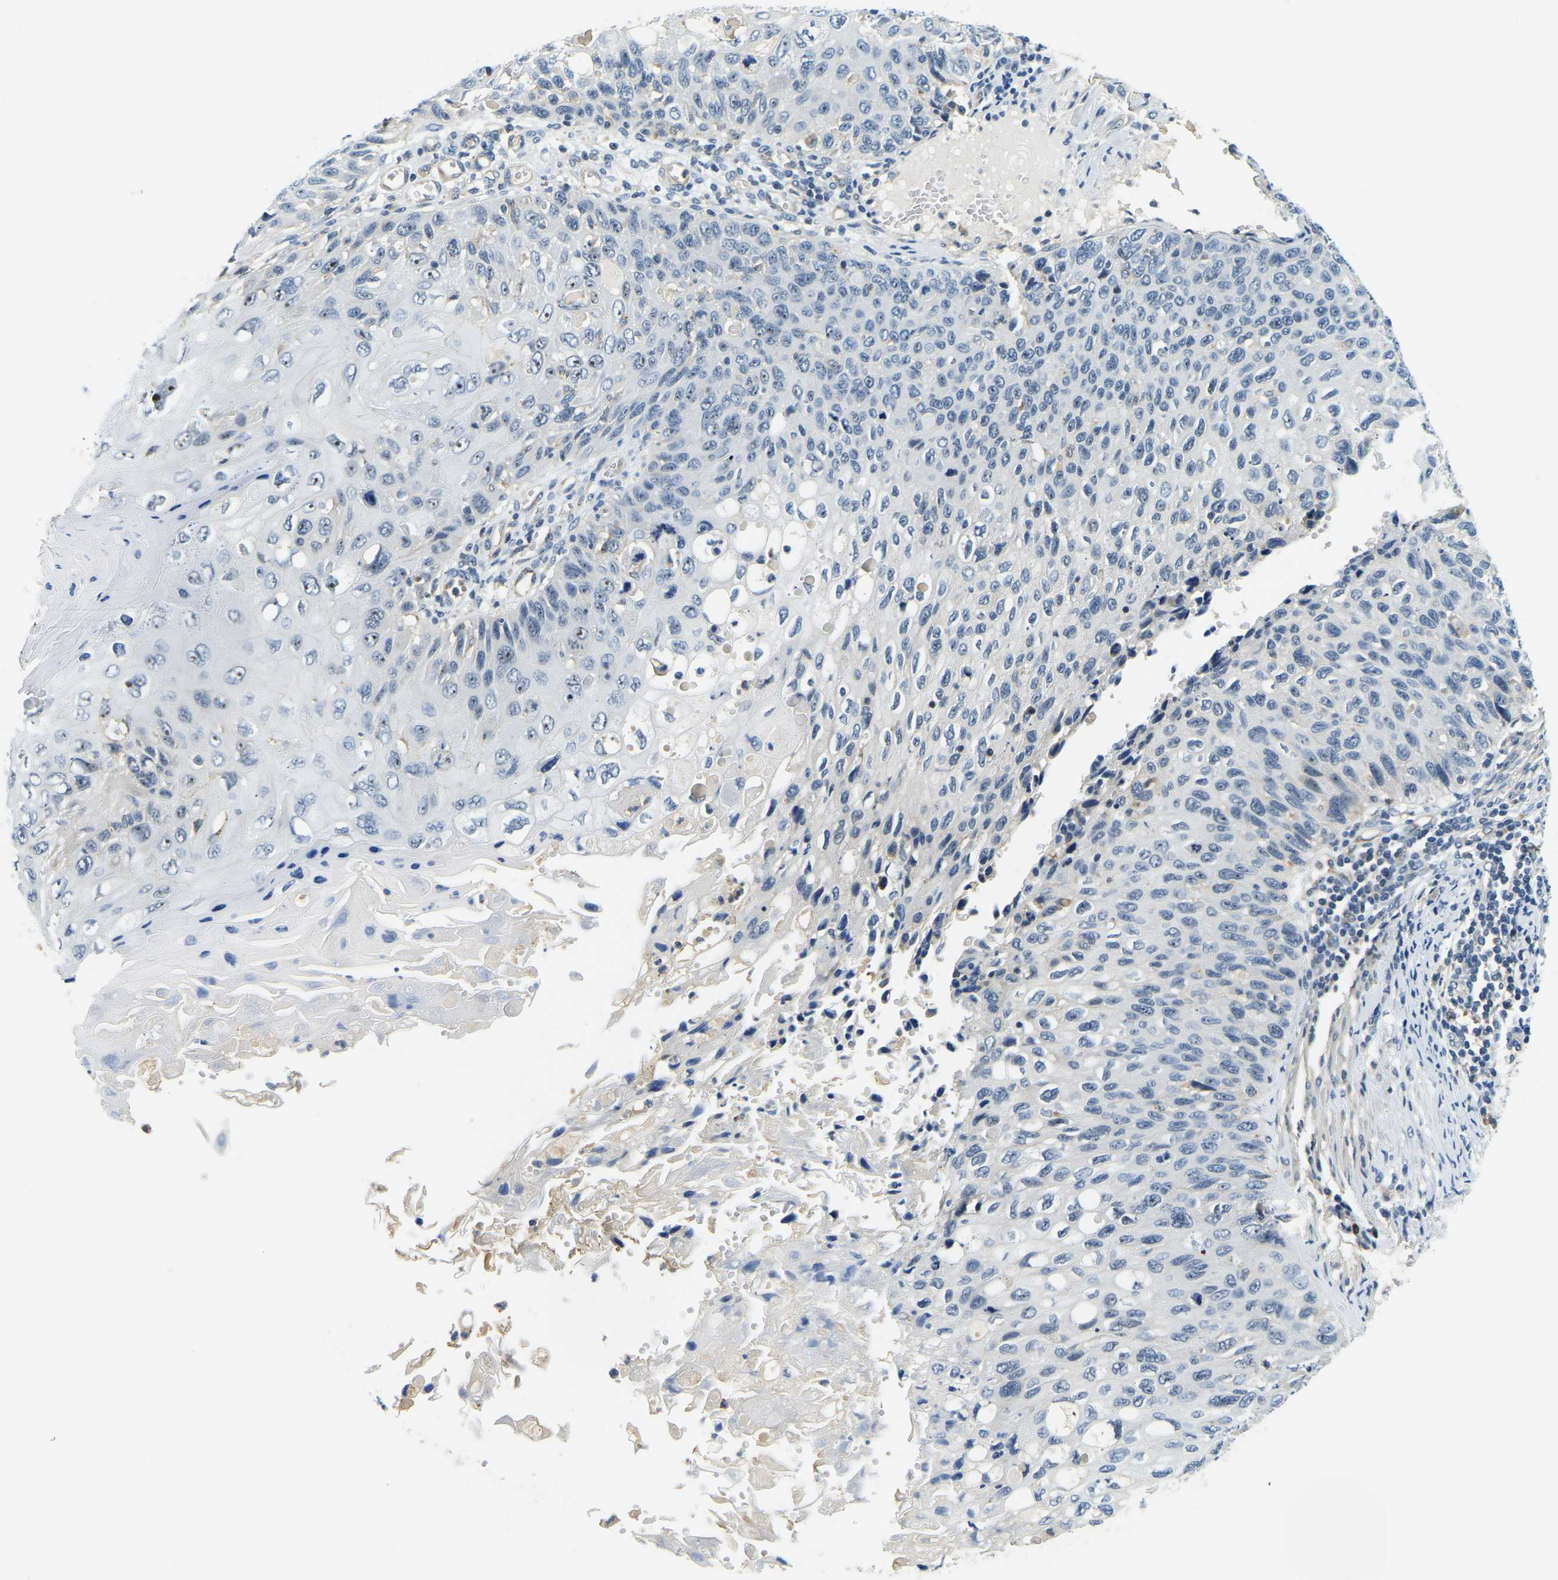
{"staining": {"intensity": "moderate", "quantity": "<25%", "location": "nuclear"}, "tissue": "cervical cancer", "cell_type": "Tumor cells", "image_type": "cancer", "snomed": [{"axis": "morphology", "description": "Squamous cell carcinoma, NOS"}, {"axis": "topography", "description": "Cervix"}], "caption": "Immunohistochemical staining of cervical cancer (squamous cell carcinoma) displays low levels of moderate nuclear protein expression in approximately <25% of tumor cells.", "gene": "RRP1", "patient": {"sex": "female", "age": 70}}